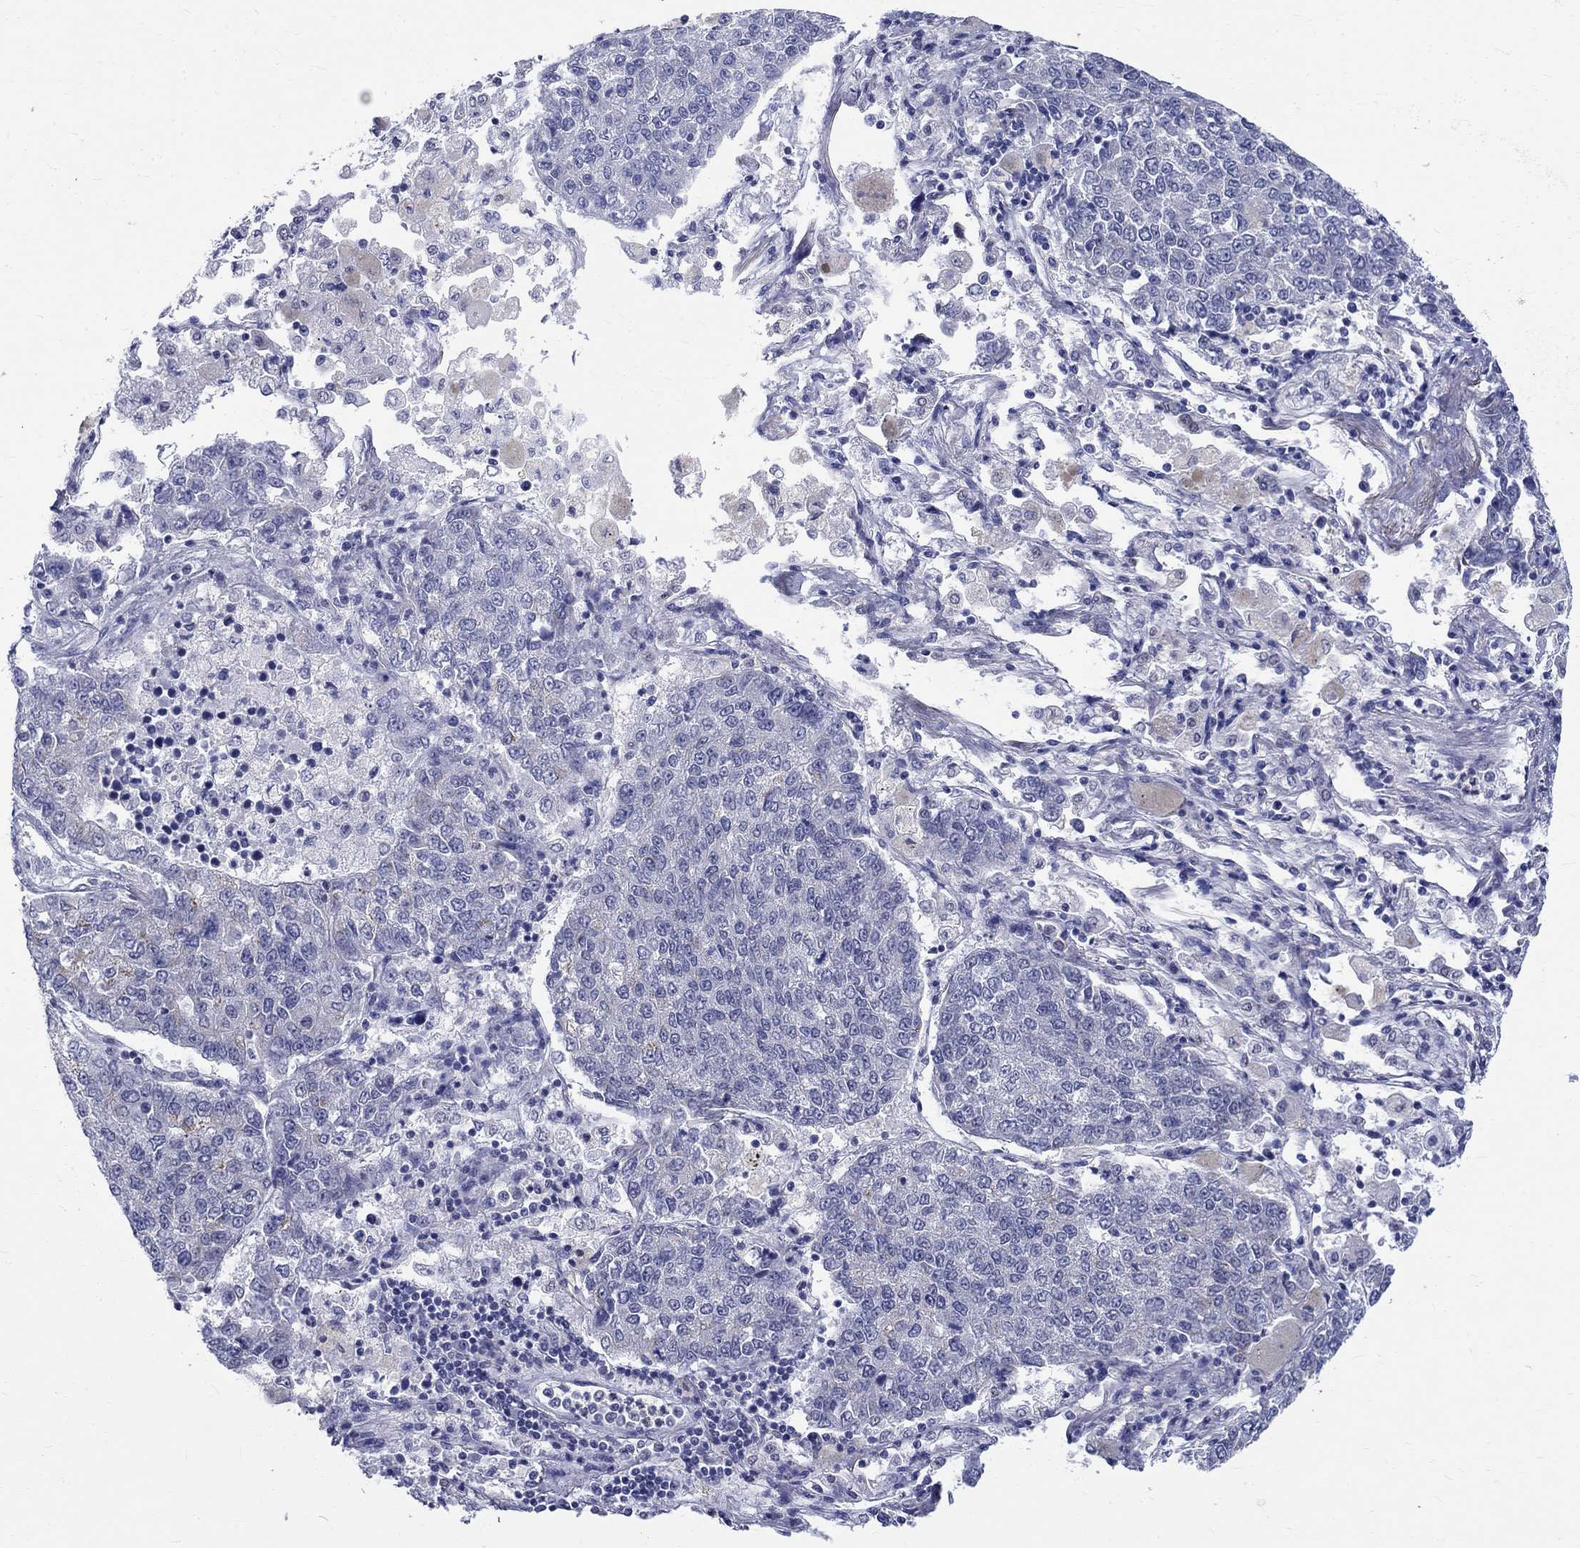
{"staining": {"intensity": "negative", "quantity": "none", "location": "none"}, "tissue": "lung cancer", "cell_type": "Tumor cells", "image_type": "cancer", "snomed": [{"axis": "morphology", "description": "Adenocarcinoma, NOS"}, {"axis": "topography", "description": "Lung"}], "caption": "Immunohistochemical staining of lung adenocarcinoma reveals no significant positivity in tumor cells.", "gene": "ST6GALNAC1", "patient": {"sex": "male", "age": 49}}